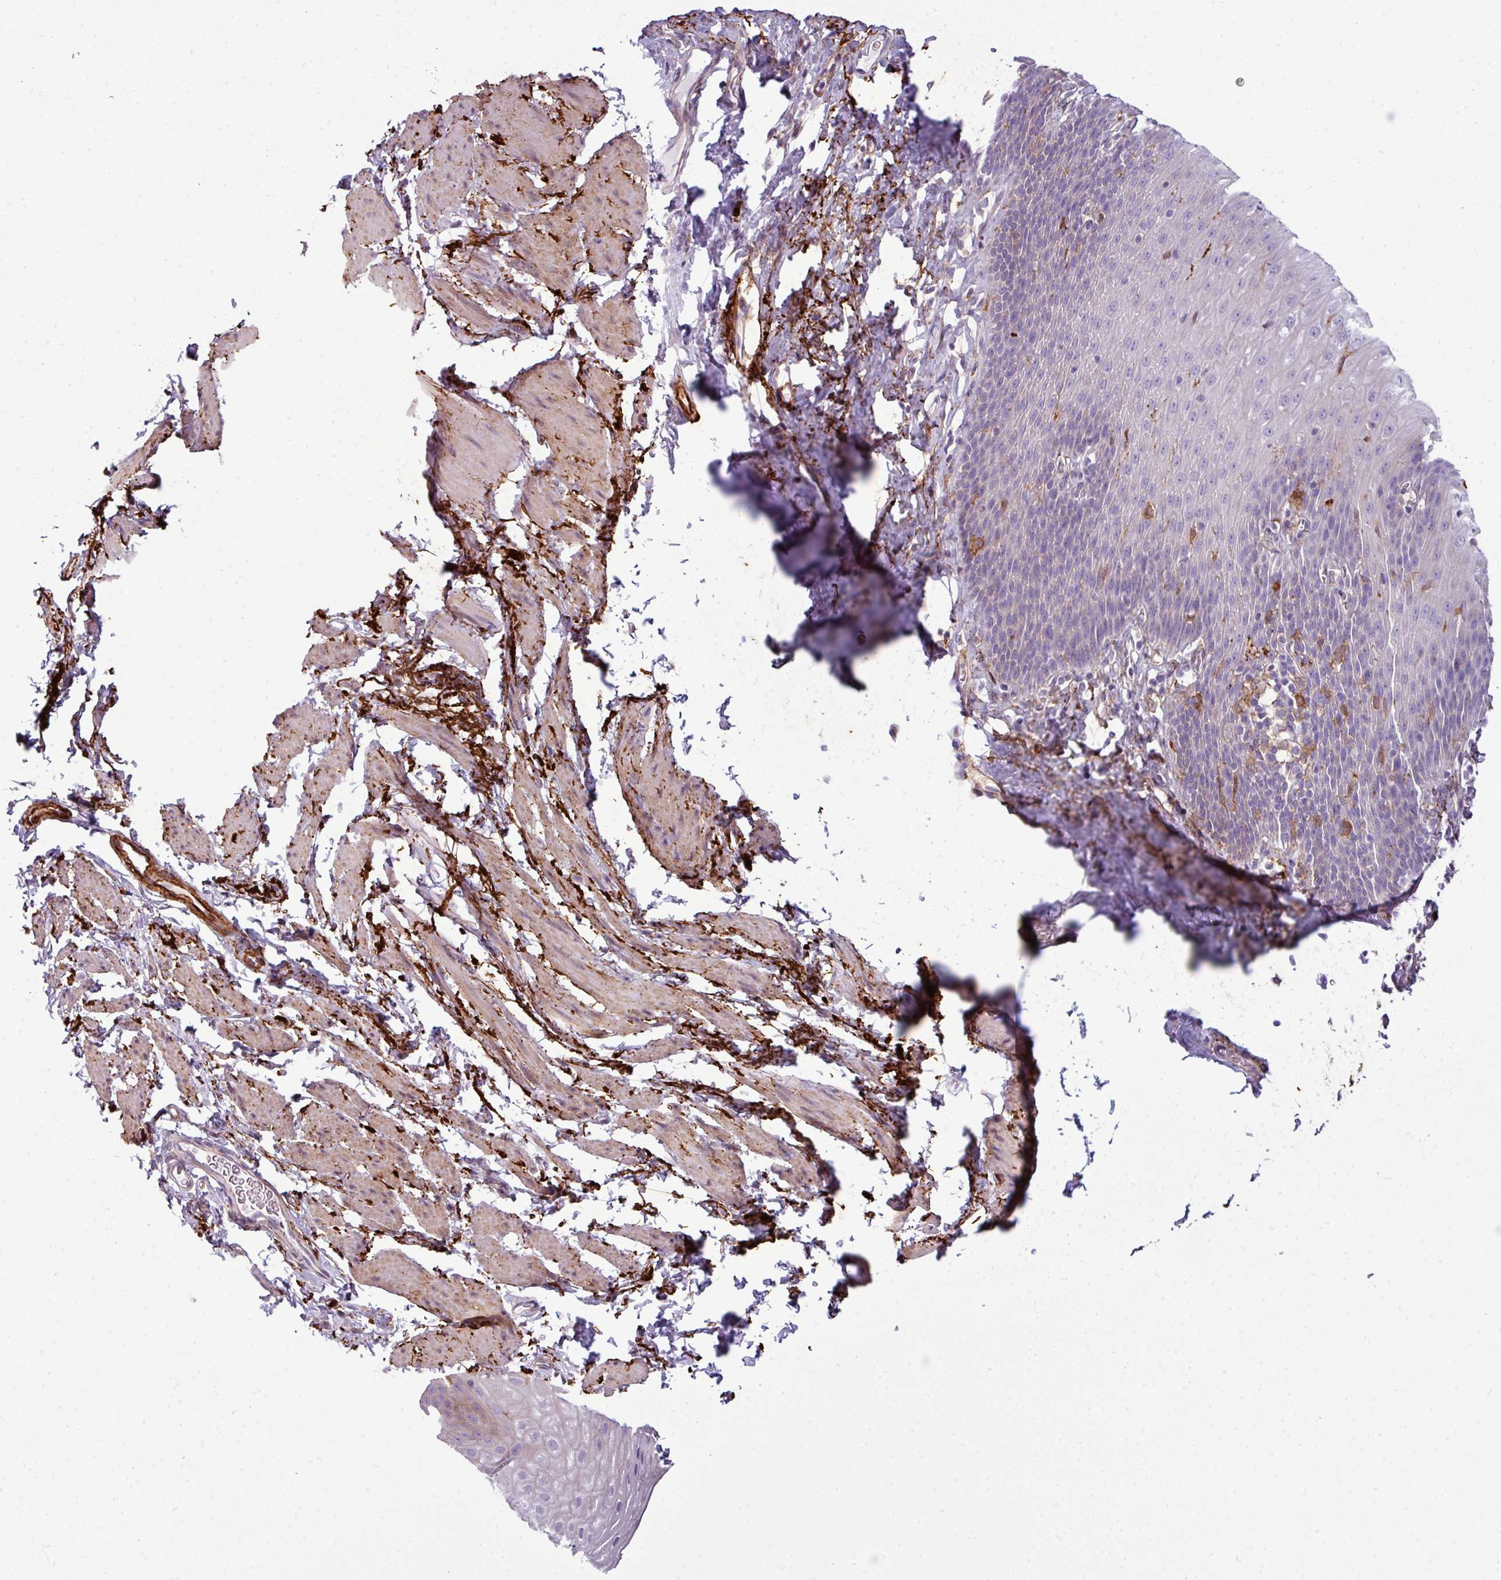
{"staining": {"intensity": "negative", "quantity": "none", "location": "none"}, "tissue": "esophagus", "cell_type": "Squamous epithelial cells", "image_type": "normal", "snomed": [{"axis": "morphology", "description": "Normal tissue, NOS"}, {"axis": "topography", "description": "Esophagus"}], "caption": "A photomicrograph of human esophagus is negative for staining in squamous epithelial cells. (IHC, brightfield microscopy, high magnification).", "gene": "COL8A1", "patient": {"sex": "female", "age": 61}}